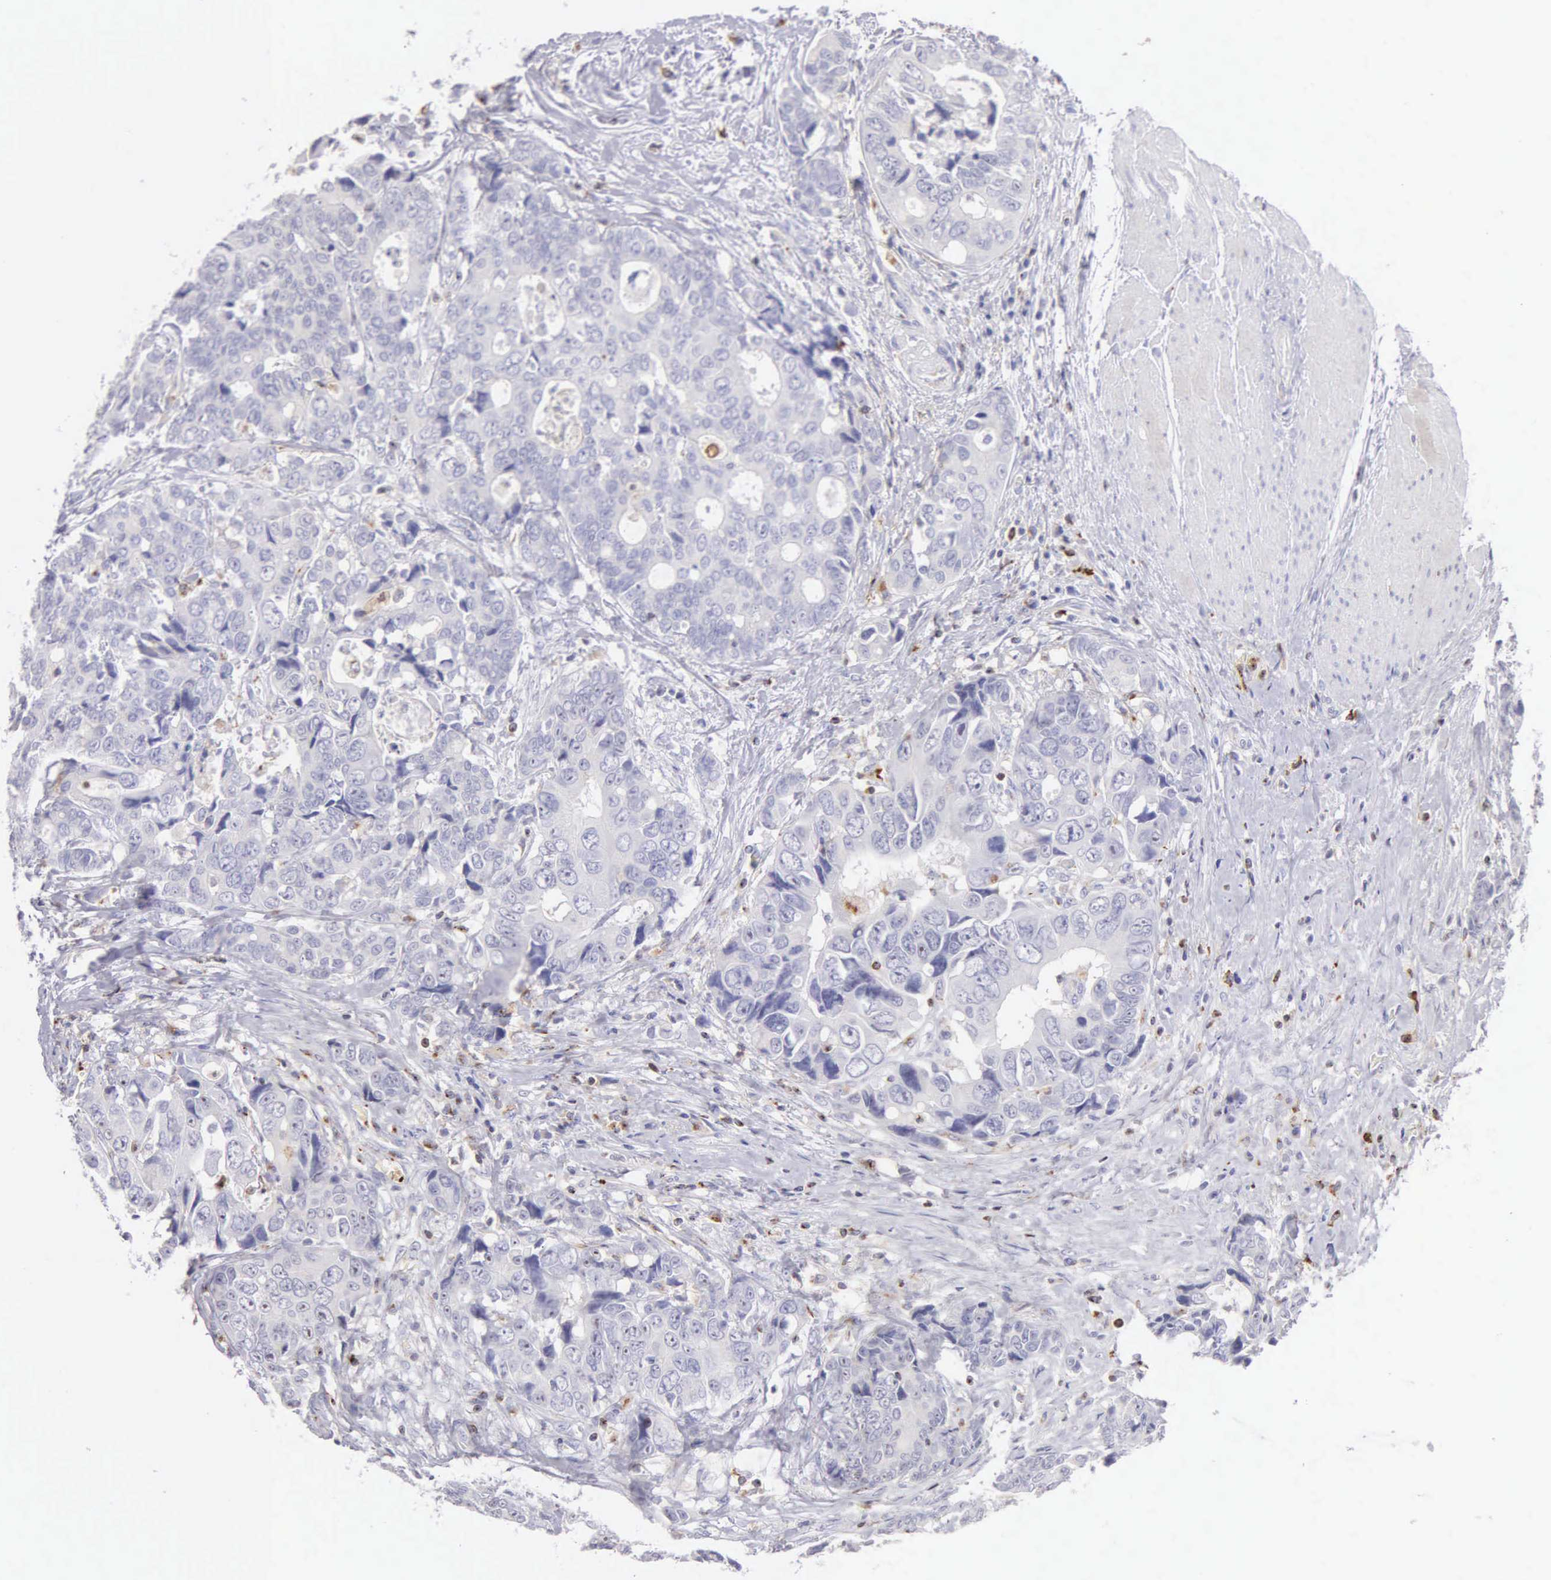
{"staining": {"intensity": "negative", "quantity": "none", "location": "none"}, "tissue": "colorectal cancer", "cell_type": "Tumor cells", "image_type": "cancer", "snomed": [{"axis": "morphology", "description": "Adenocarcinoma, NOS"}, {"axis": "topography", "description": "Rectum"}], "caption": "Immunohistochemistry of colorectal cancer shows no staining in tumor cells.", "gene": "SRGN", "patient": {"sex": "female", "age": 67}}